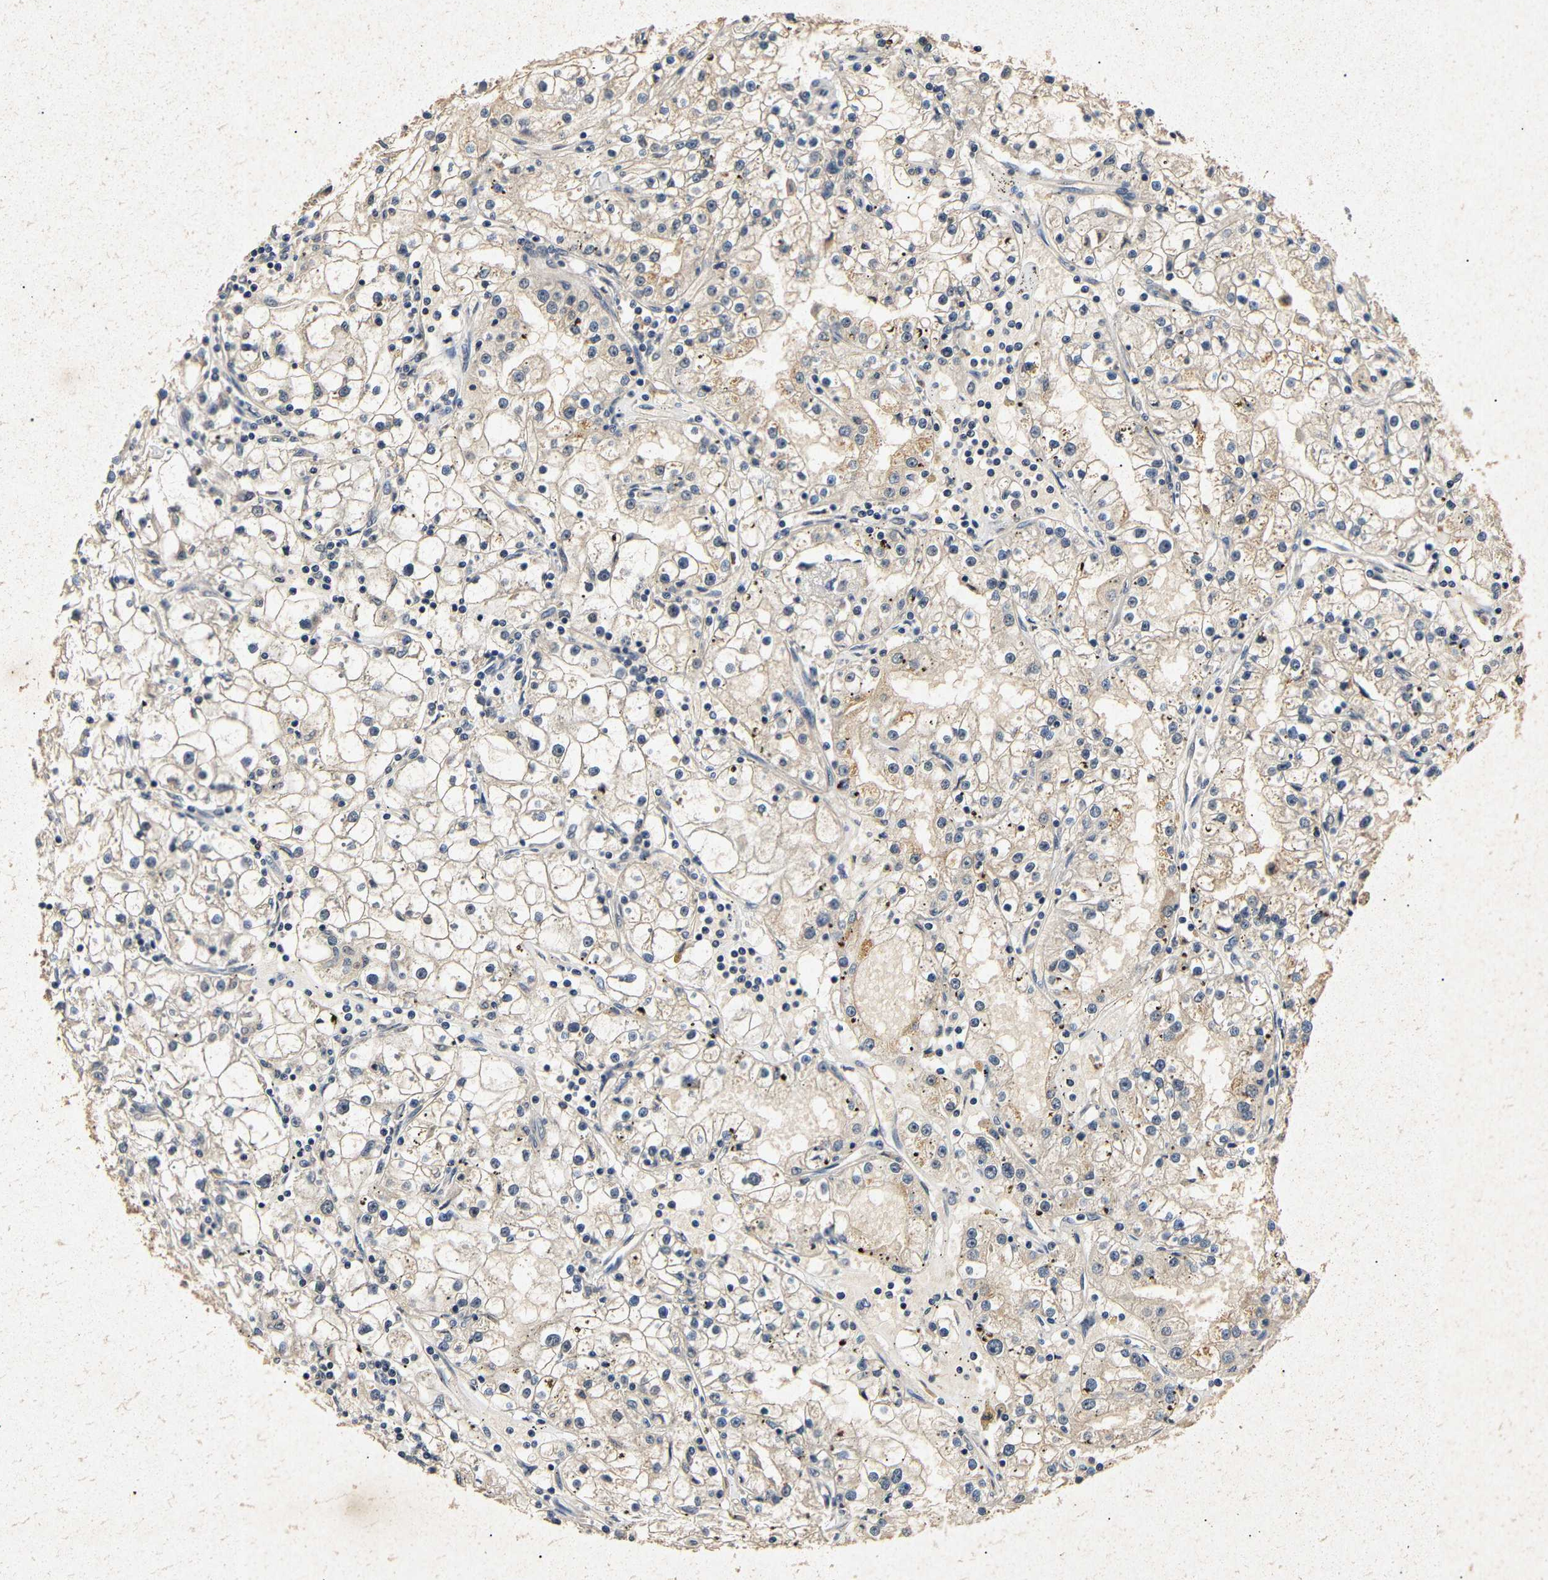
{"staining": {"intensity": "weak", "quantity": ">75%", "location": "cytoplasmic/membranous"}, "tissue": "renal cancer", "cell_type": "Tumor cells", "image_type": "cancer", "snomed": [{"axis": "morphology", "description": "Adenocarcinoma, NOS"}, {"axis": "topography", "description": "Kidney"}], "caption": "Protein expression analysis of human adenocarcinoma (renal) reveals weak cytoplasmic/membranous positivity in approximately >75% of tumor cells.", "gene": "PARN", "patient": {"sex": "male", "age": 56}}